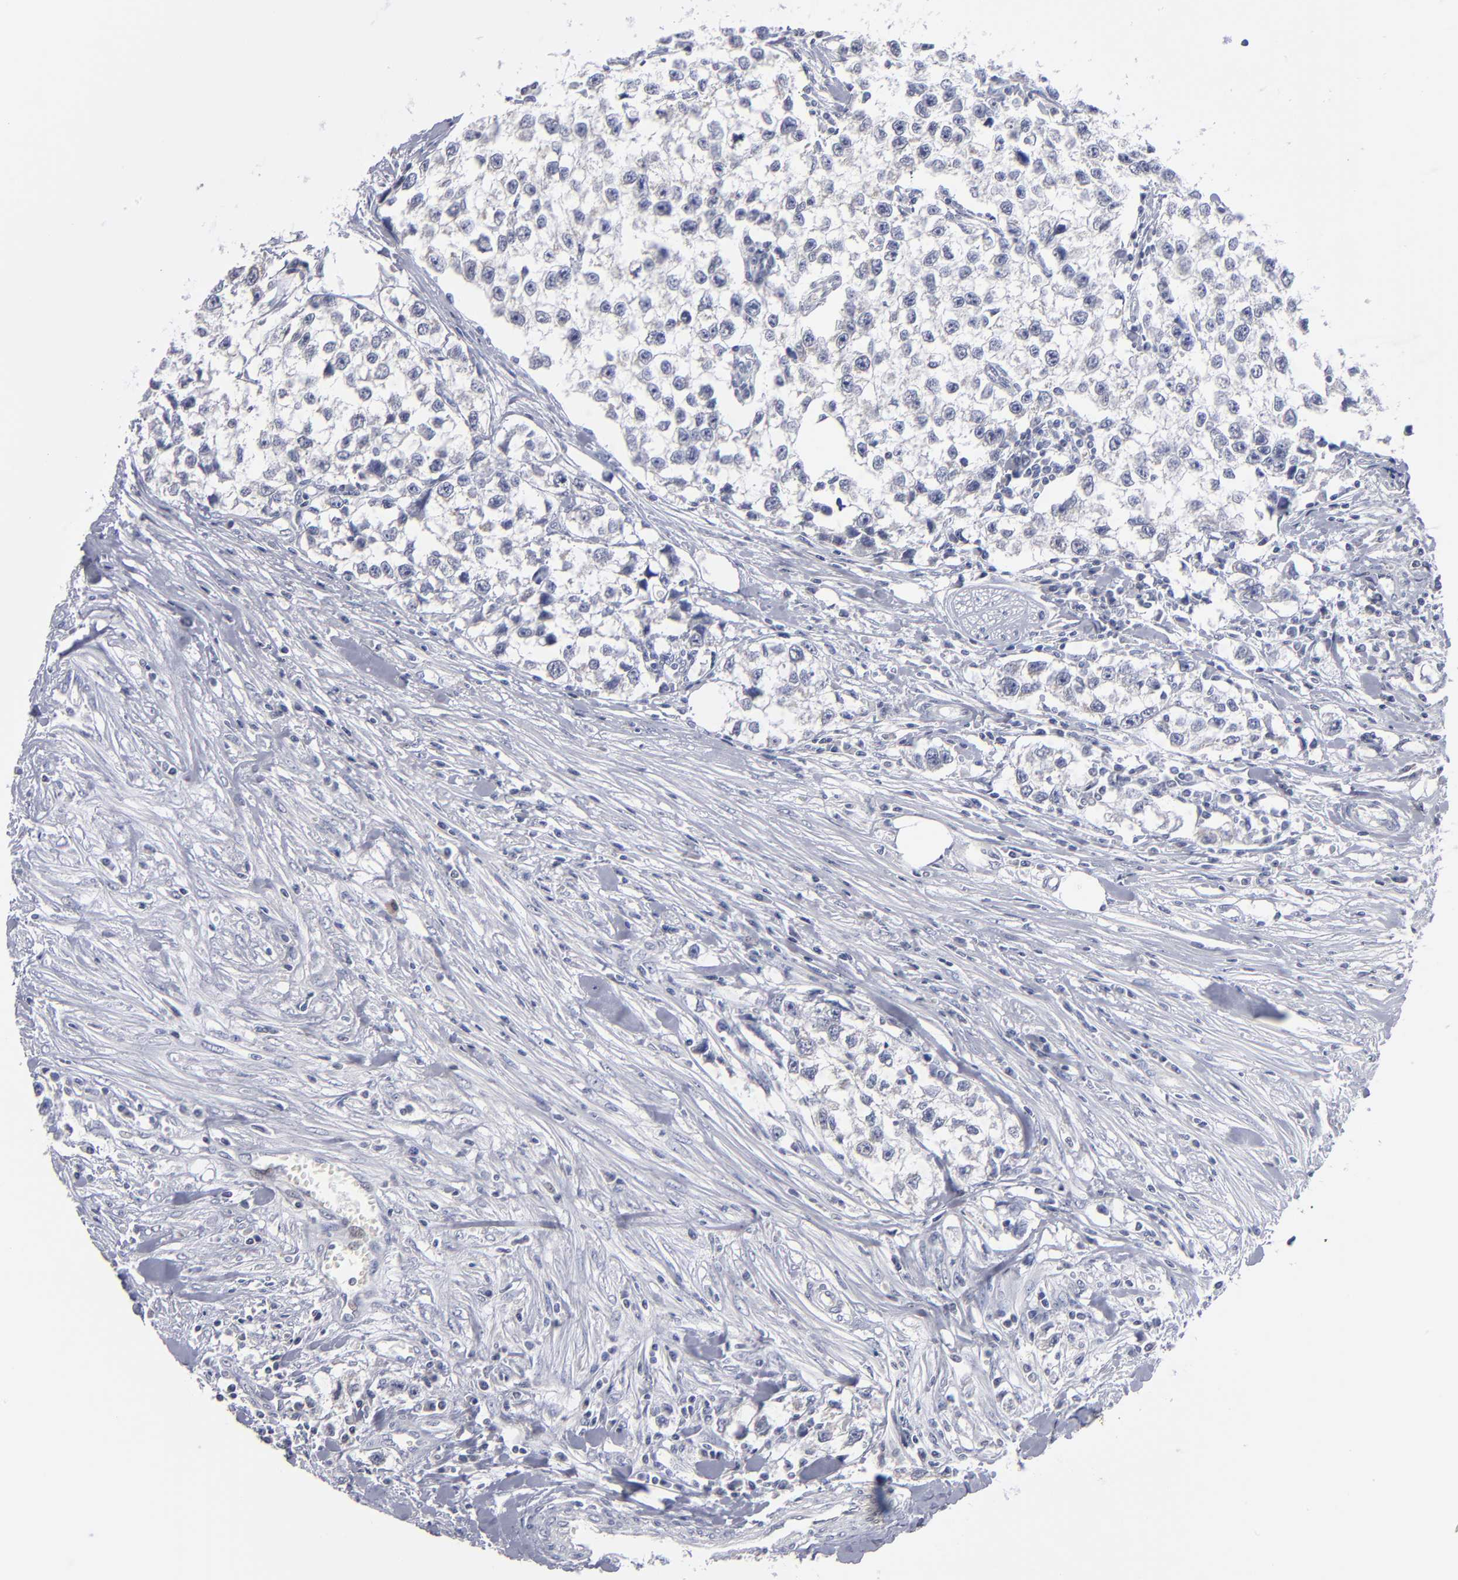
{"staining": {"intensity": "negative", "quantity": "none", "location": "none"}, "tissue": "testis cancer", "cell_type": "Tumor cells", "image_type": "cancer", "snomed": [{"axis": "morphology", "description": "Seminoma, NOS"}, {"axis": "morphology", "description": "Carcinoma, Embryonal, NOS"}, {"axis": "topography", "description": "Testis"}], "caption": "IHC image of testis cancer stained for a protein (brown), which shows no expression in tumor cells.", "gene": "RPH3A", "patient": {"sex": "male", "age": 30}}